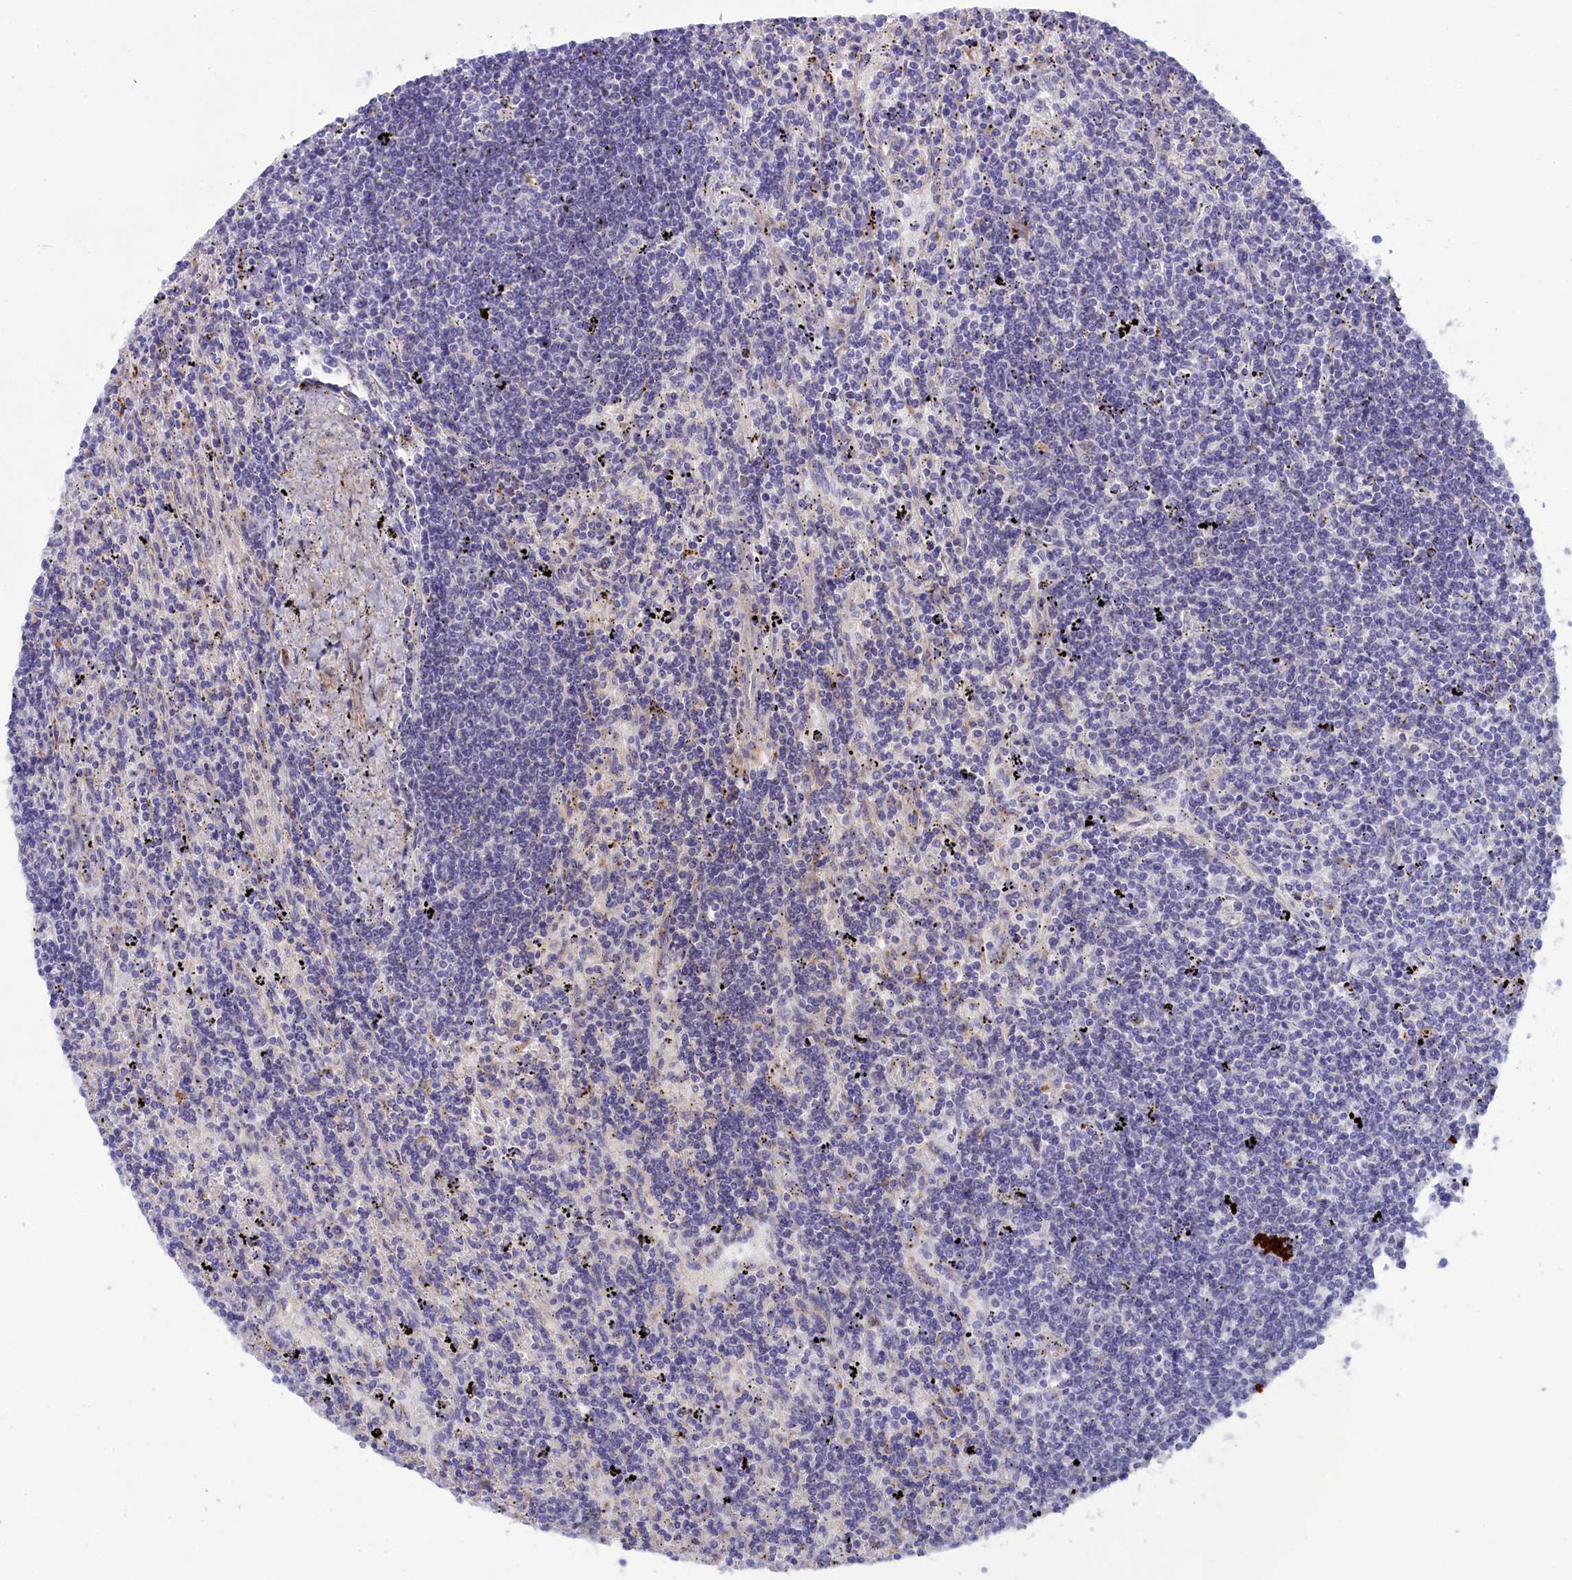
{"staining": {"intensity": "negative", "quantity": "none", "location": "none"}, "tissue": "lymphoma", "cell_type": "Tumor cells", "image_type": "cancer", "snomed": [{"axis": "morphology", "description": "Malignant lymphoma, non-Hodgkin's type, Low grade"}, {"axis": "topography", "description": "Spleen"}], "caption": "Immunohistochemical staining of lymphoma shows no significant staining in tumor cells.", "gene": "WDR6", "patient": {"sex": "male", "age": 76}}